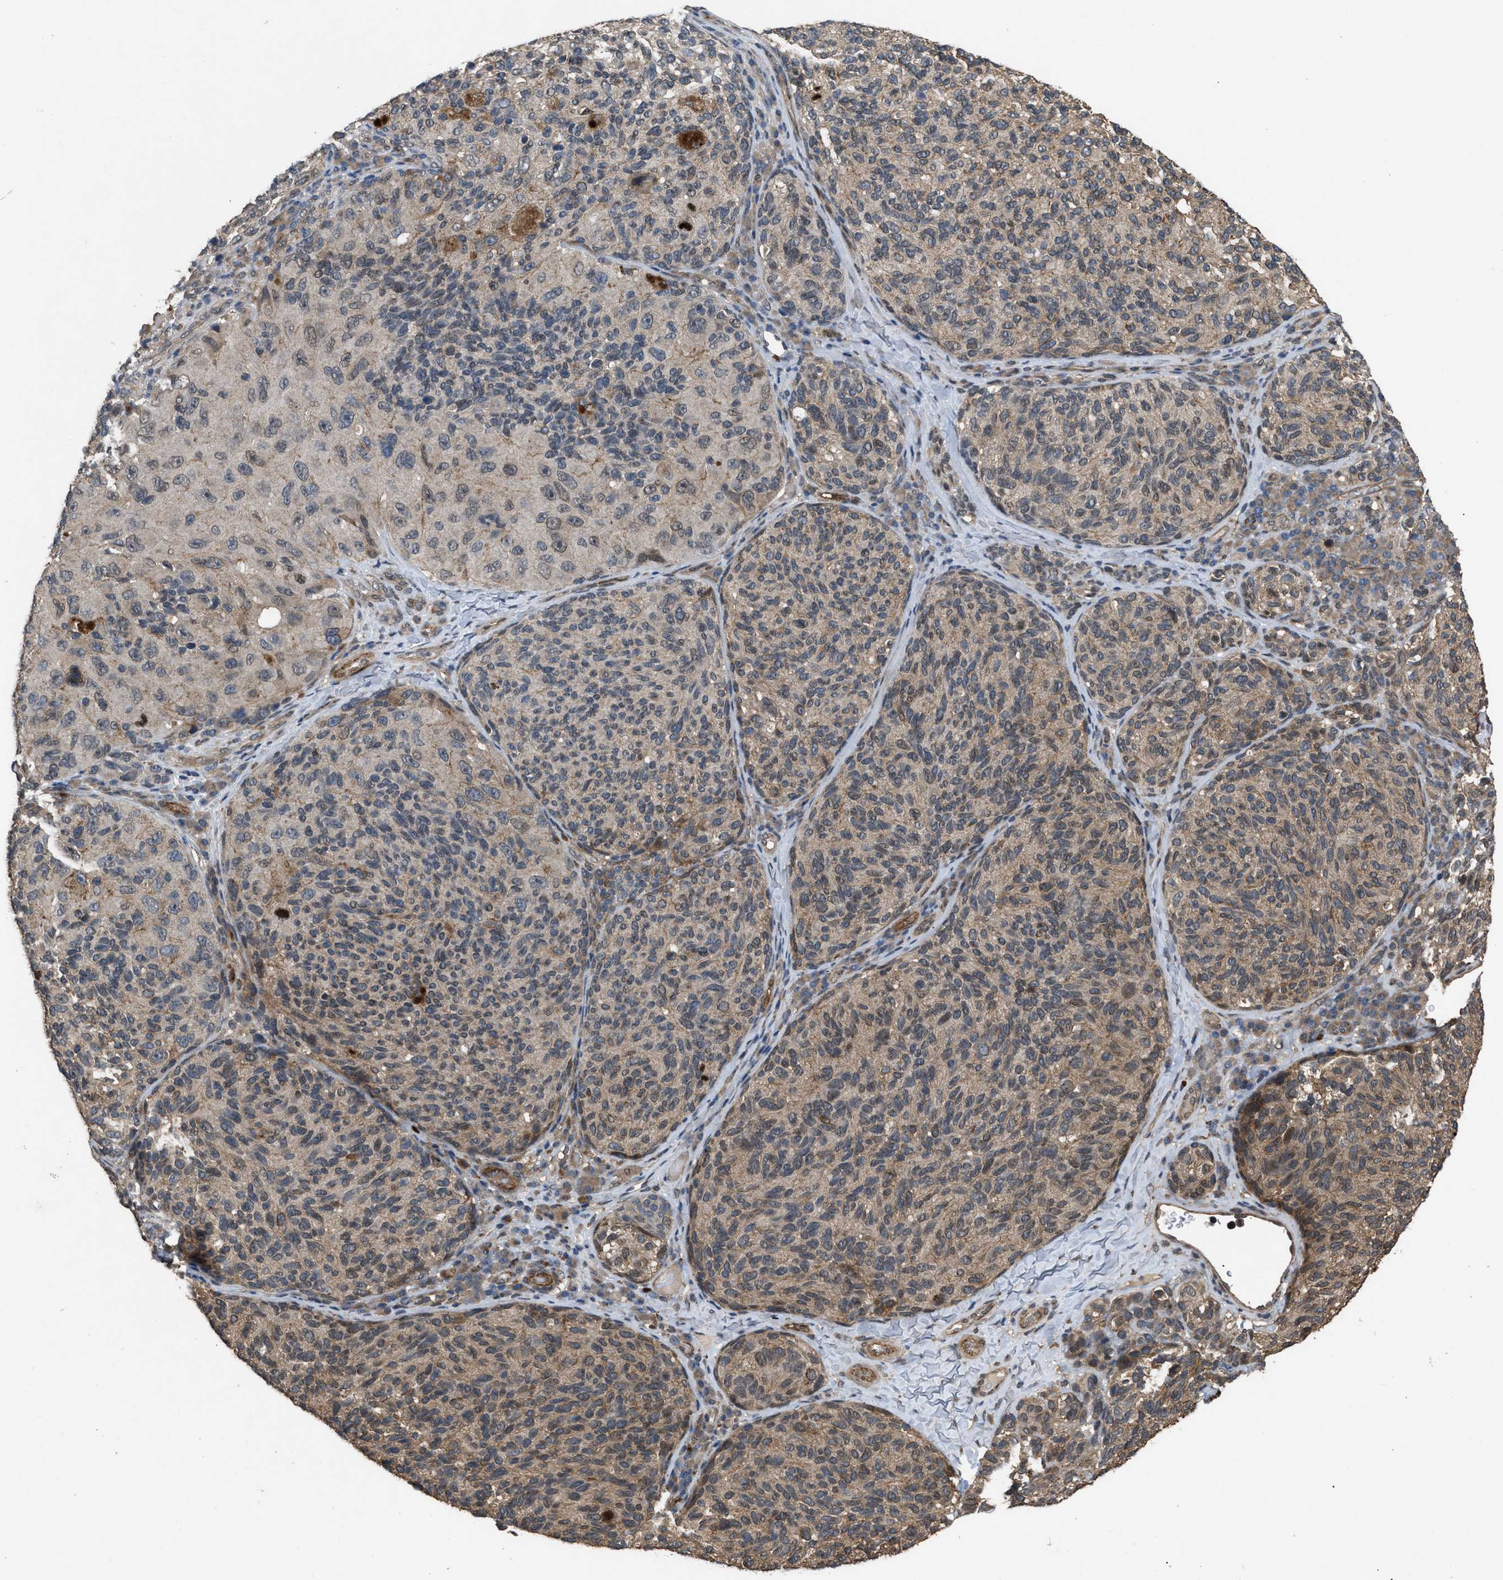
{"staining": {"intensity": "moderate", "quantity": ">75%", "location": "cytoplasmic/membranous"}, "tissue": "melanoma", "cell_type": "Tumor cells", "image_type": "cancer", "snomed": [{"axis": "morphology", "description": "Malignant melanoma, NOS"}, {"axis": "topography", "description": "Skin"}], "caption": "Malignant melanoma was stained to show a protein in brown. There is medium levels of moderate cytoplasmic/membranous expression in approximately >75% of tumor cells.", "gene": "UTRN", "patient": {"sex": "female", "age": 73}}